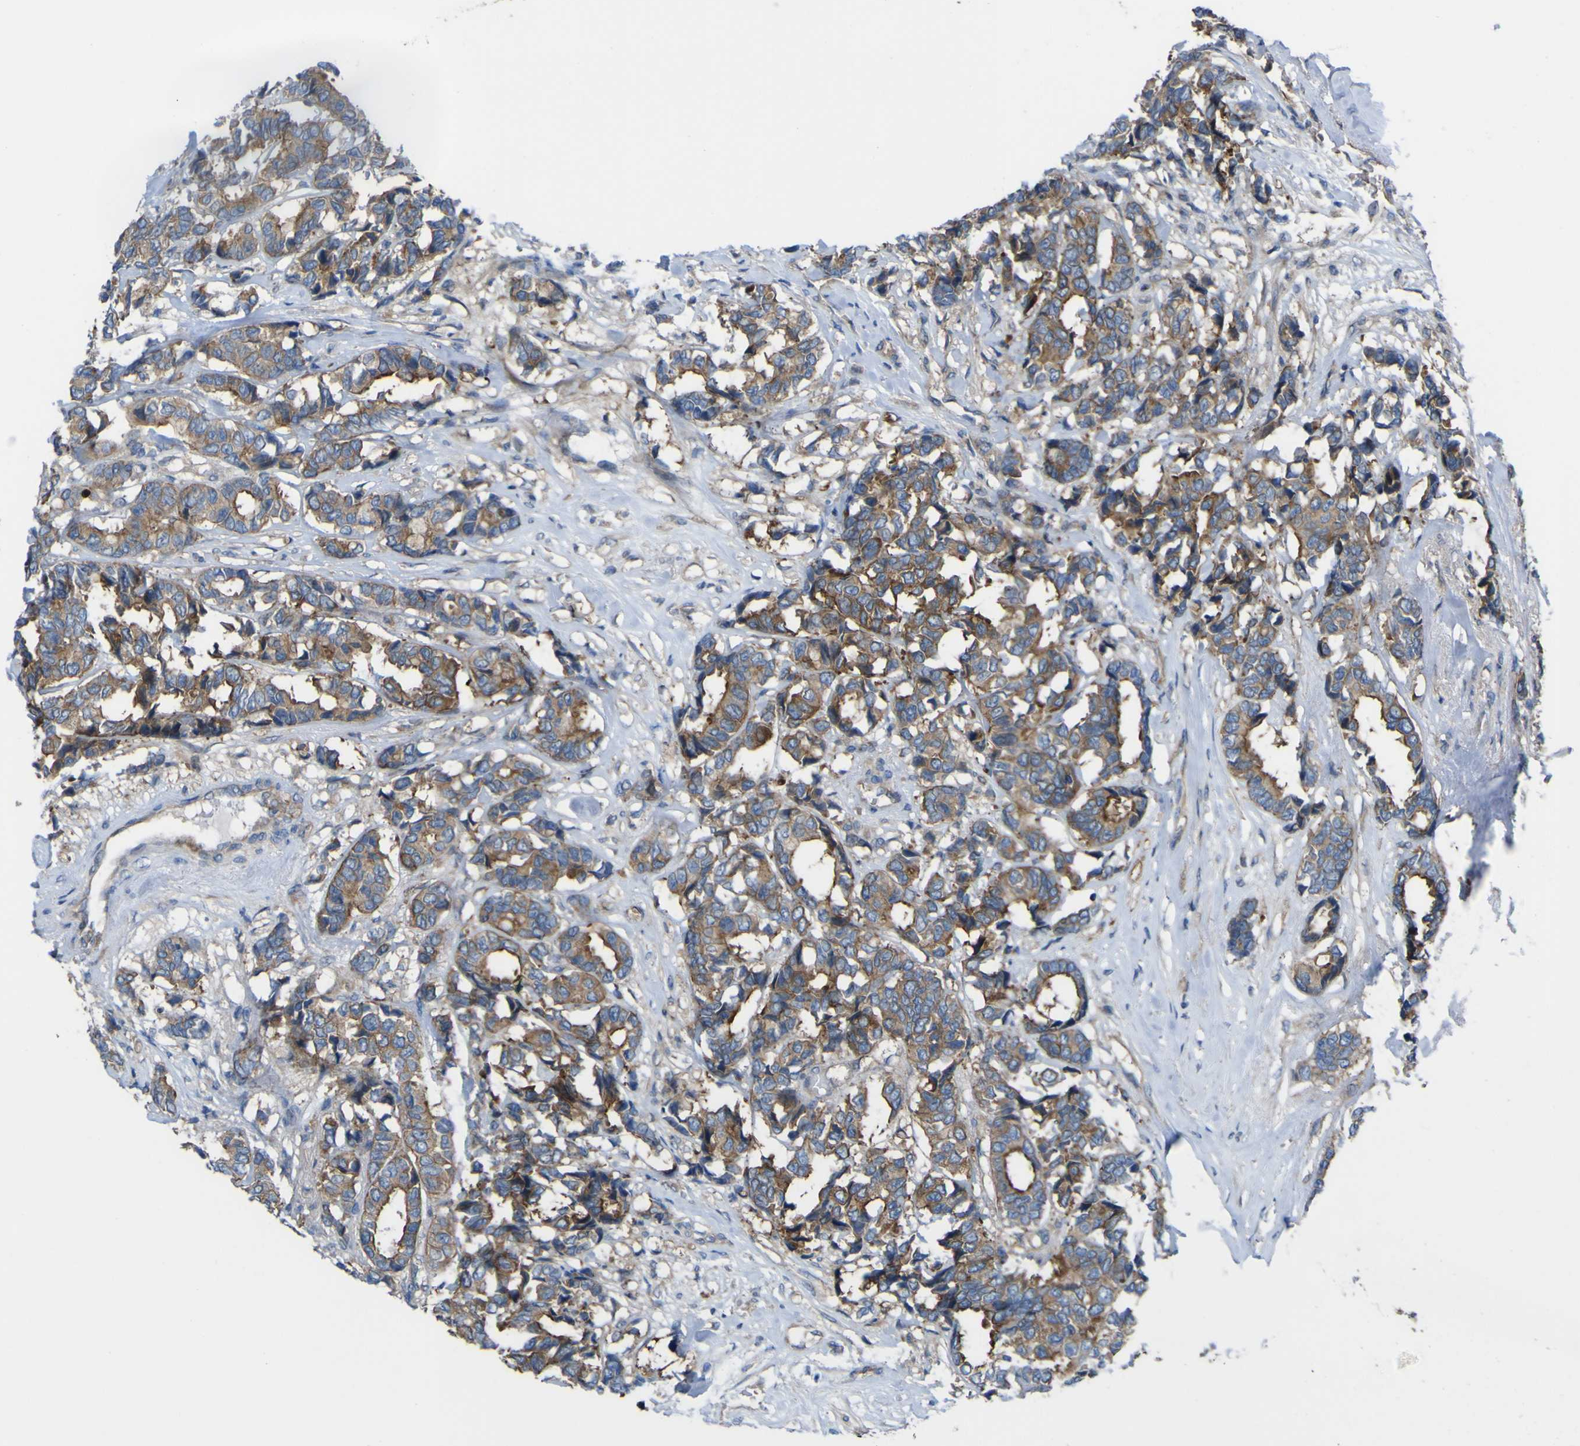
{"staining": {"intensity": "moderate", "quantity": ">75%", "location": "cytoplasmic/membranous"}, "tissue": "breast cancer", "cell_type": "Tumor cells", "image_type": "cancer", "snomed": [{"axis": "morphology", "description": "Duct carcinoma"}, {"axis": "topography", "description": "Breast"}], "caption": "Breast cancer tissue displays moderate cytoplasmic/membranous expression in about >75% of tumor cells", "gene": "FBXO30", "patient": {"sex": "female", "age": 87}}